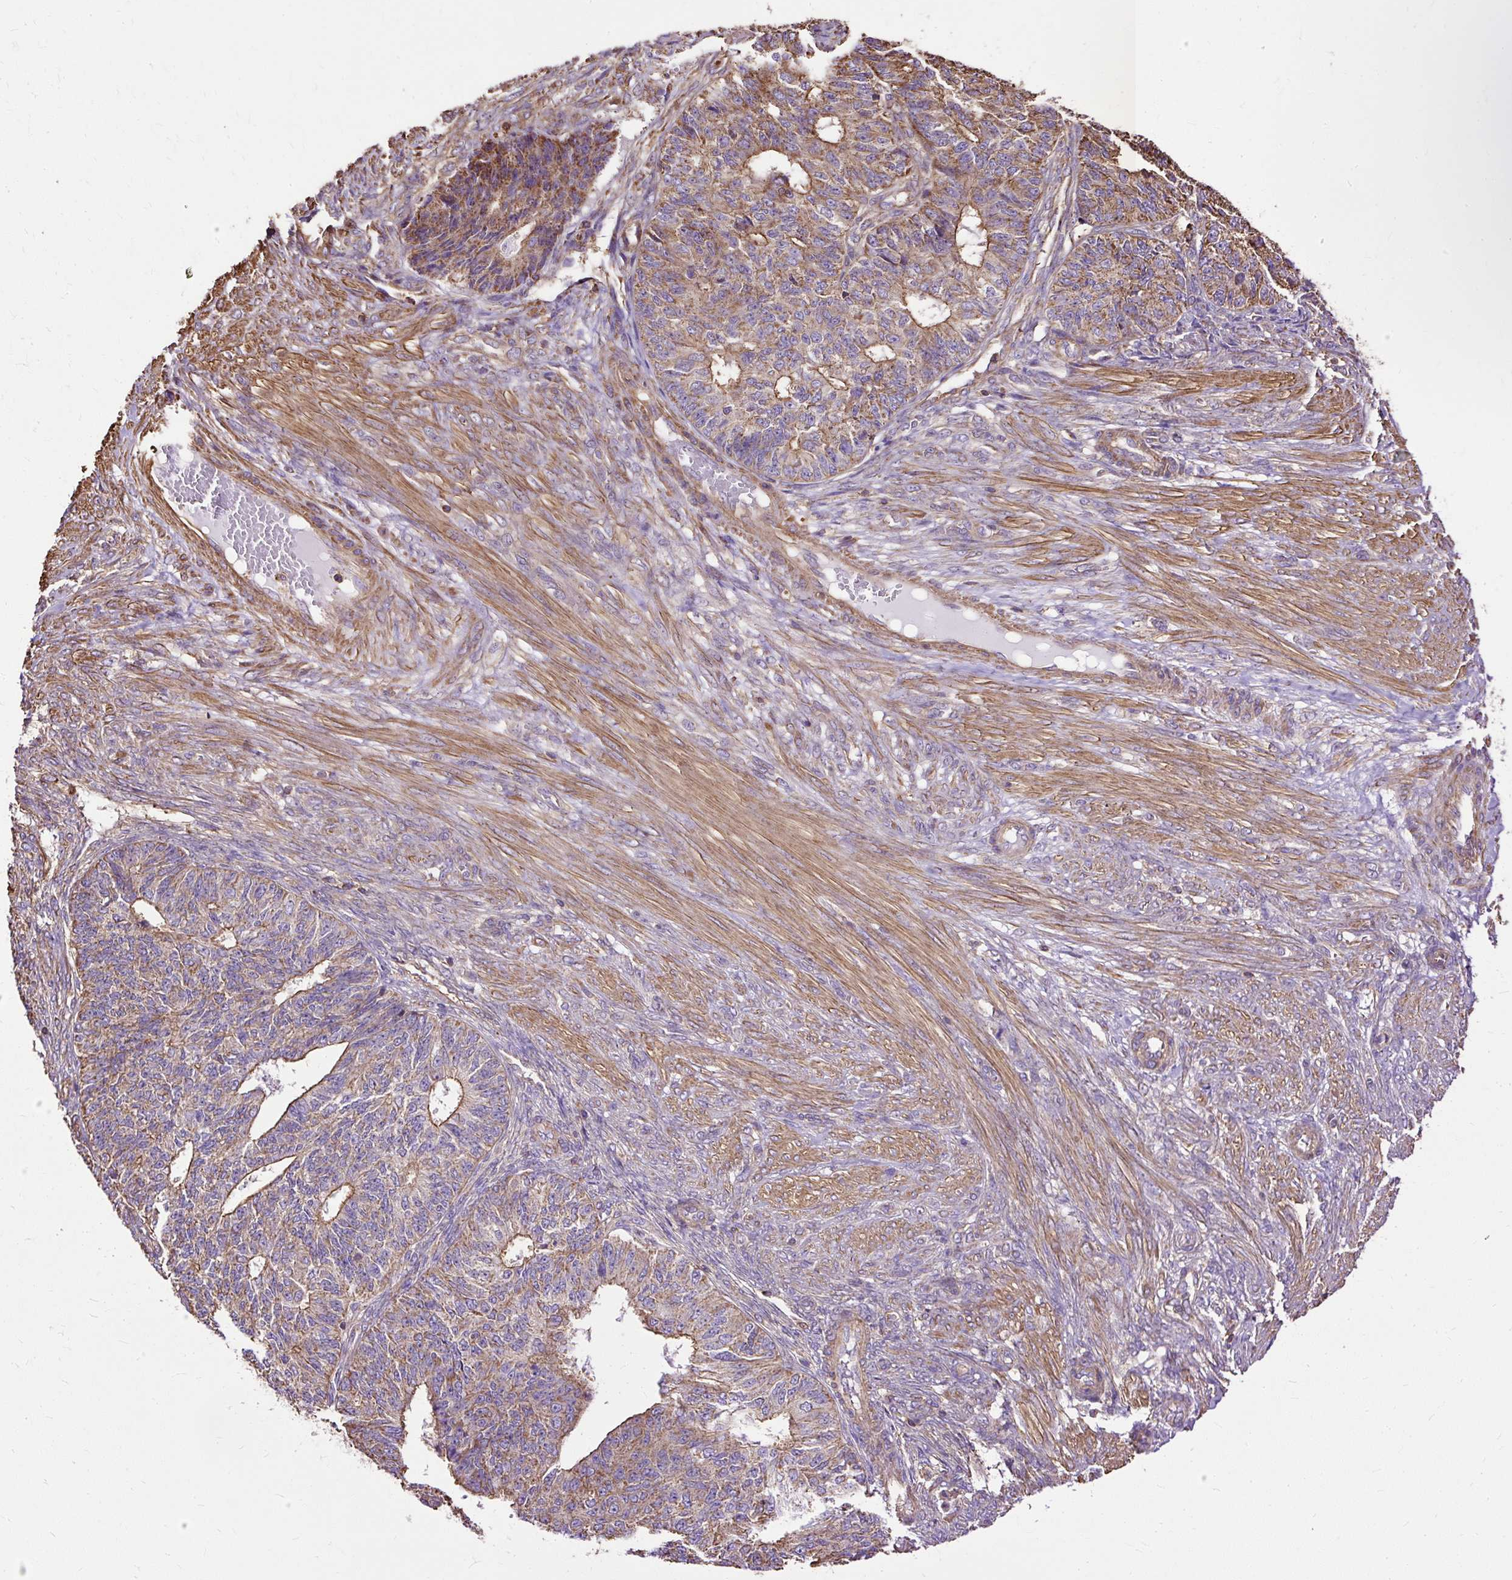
{"staining": {"intensity": "moderate", "quantity": ">75%", "location": "cytoplasmic/membranous"}, "tissue": "endometrial cancer", "cell_type": "Tumor cells", "image_type": "cancer", "snomed": [{"axis": "morphology", "description": "Adenocarcinoma, NOS"}, {"axis": "topography", "description": "Endometrium"}], "caption": "Protein staining reveals moderate cytoplasmic/membranous expression in about >75% of tumor cells in endometrial cancer.", "gene": "KLHL11", "patient": {"sex": "female", "age": 32}}